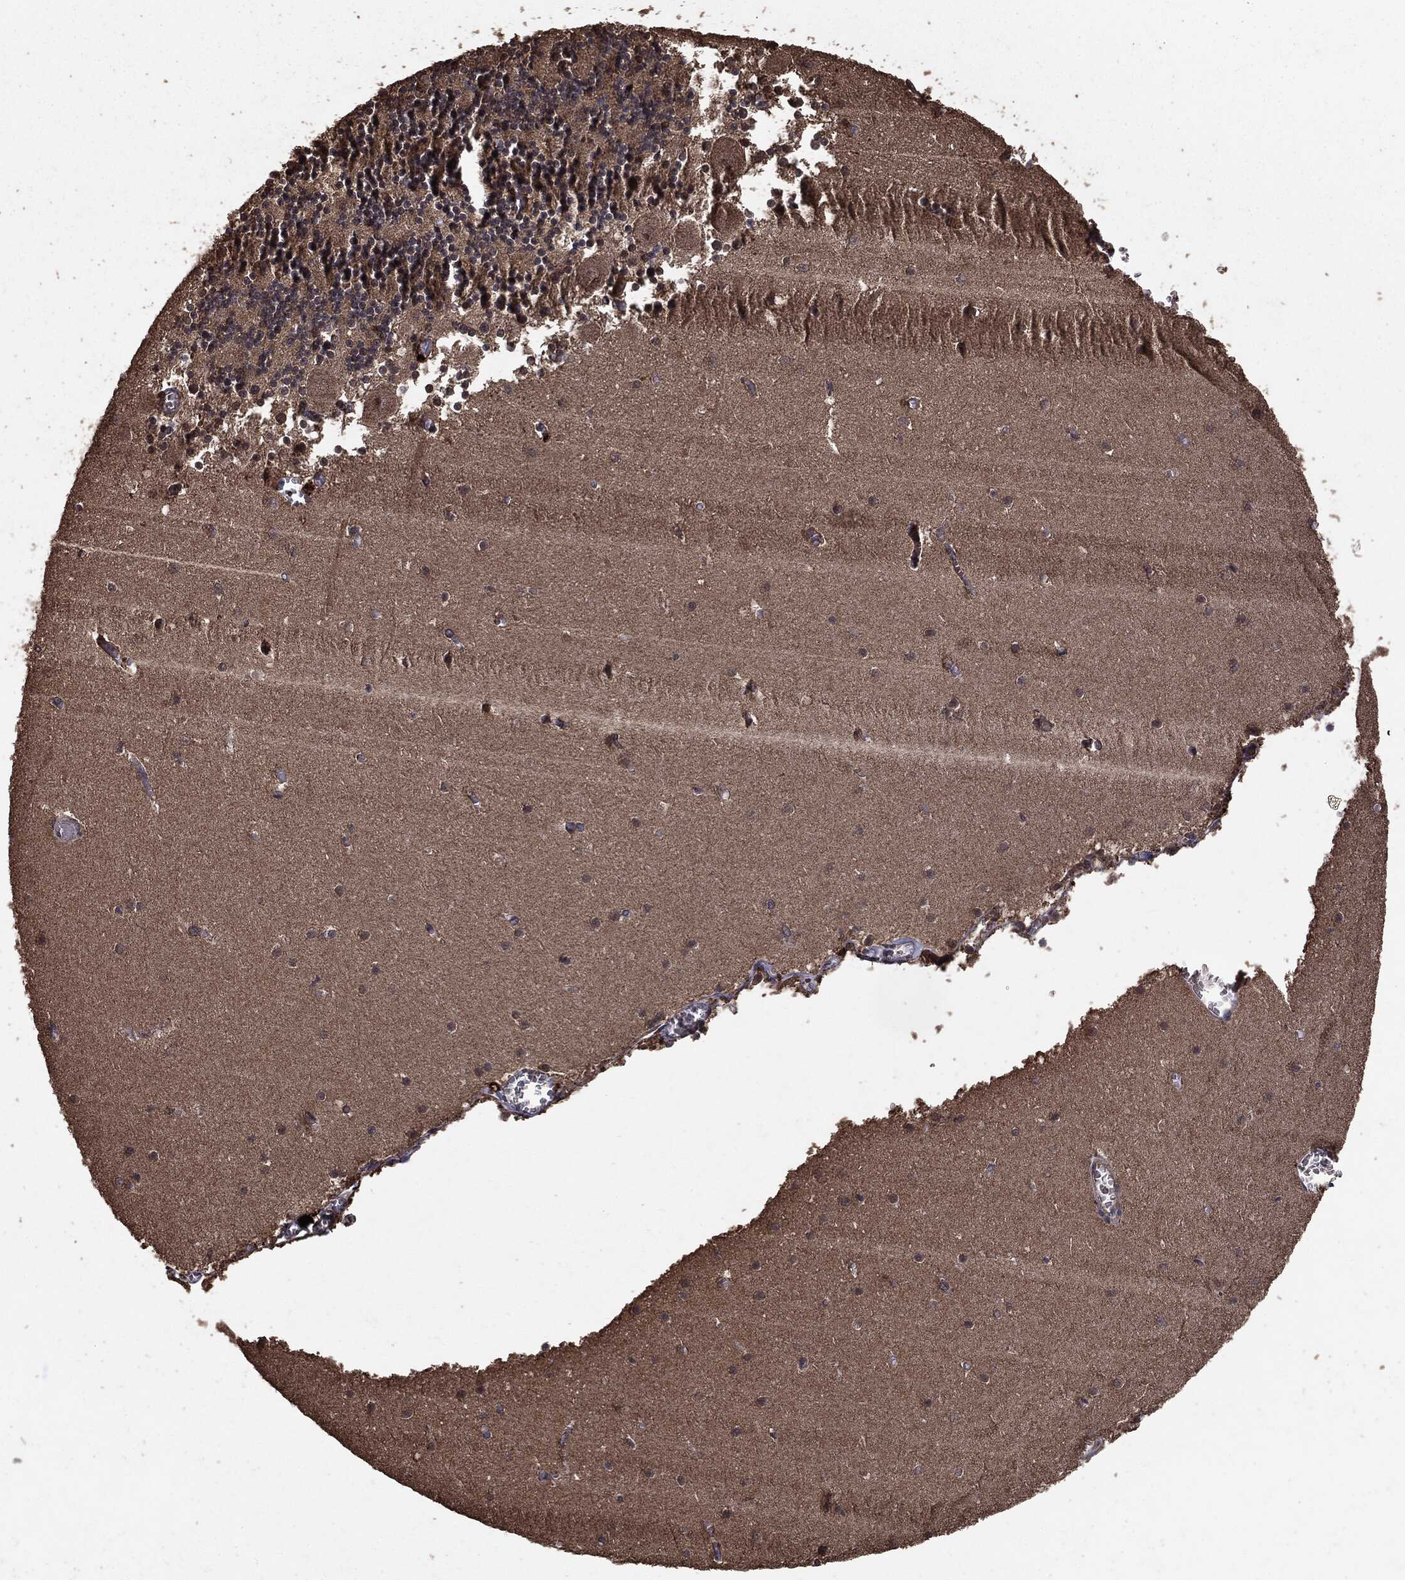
{"staining": {"intensity": "negative", "quantity": "none", "location": "none"}, "tissue": "cerebellum", "cell_type": "Cells in granular layer", "image_type": "normal", "snomed": [{"axis": "morphology", "description": "Normal tissue, NOS"}, {"axis": "topography", "description": "Cerebellum"}], "caption": "IHC image of unremarkable cerebellum: human cerebellum stained with DAB (3,3'-diaminobenzidine) displays no significant protein staining in cells in granular layer.", "gene": "NME1", "patient": {"sex": "female", "age": 28}}